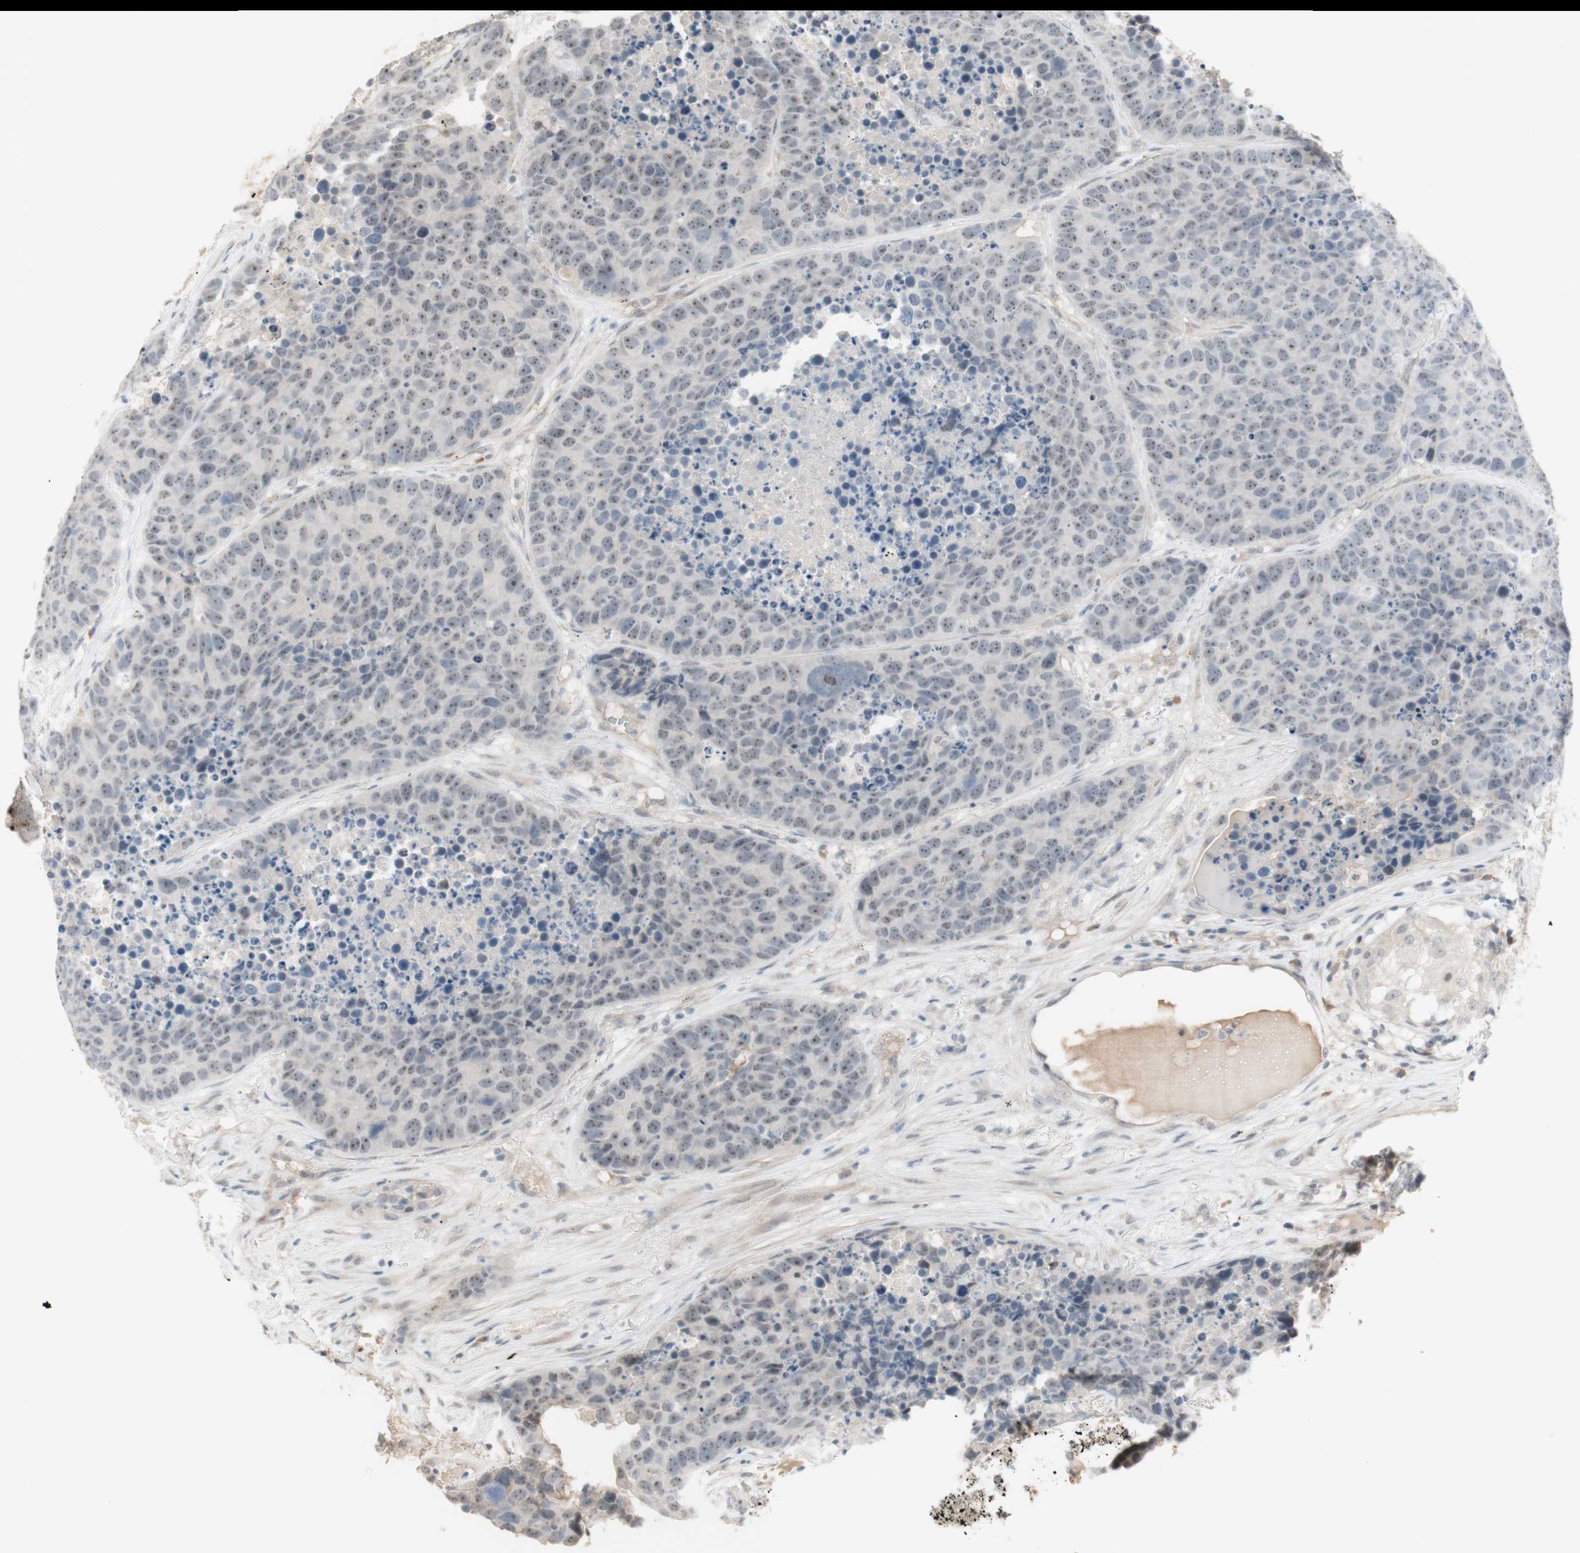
{"staining": {"intensity": "weak", "quantity": ">75%", "location": "nuclear"}, "tissue": "carcinoid", "cell_type": "Tumor cells", "image_type": "cancer", "snomed": [{"axis": "morphology", "description": "Carcinoid, malignant, NOS"}, {"axis": "topography", "description": "Lung"}], "caption": "Weak nuclear positivity for a protein is present in about >75% of tumor cells of carcinoid (malignant) using IHC.", "gene": "PLCD4", "patient": {"sex": "male", "age": 60}}